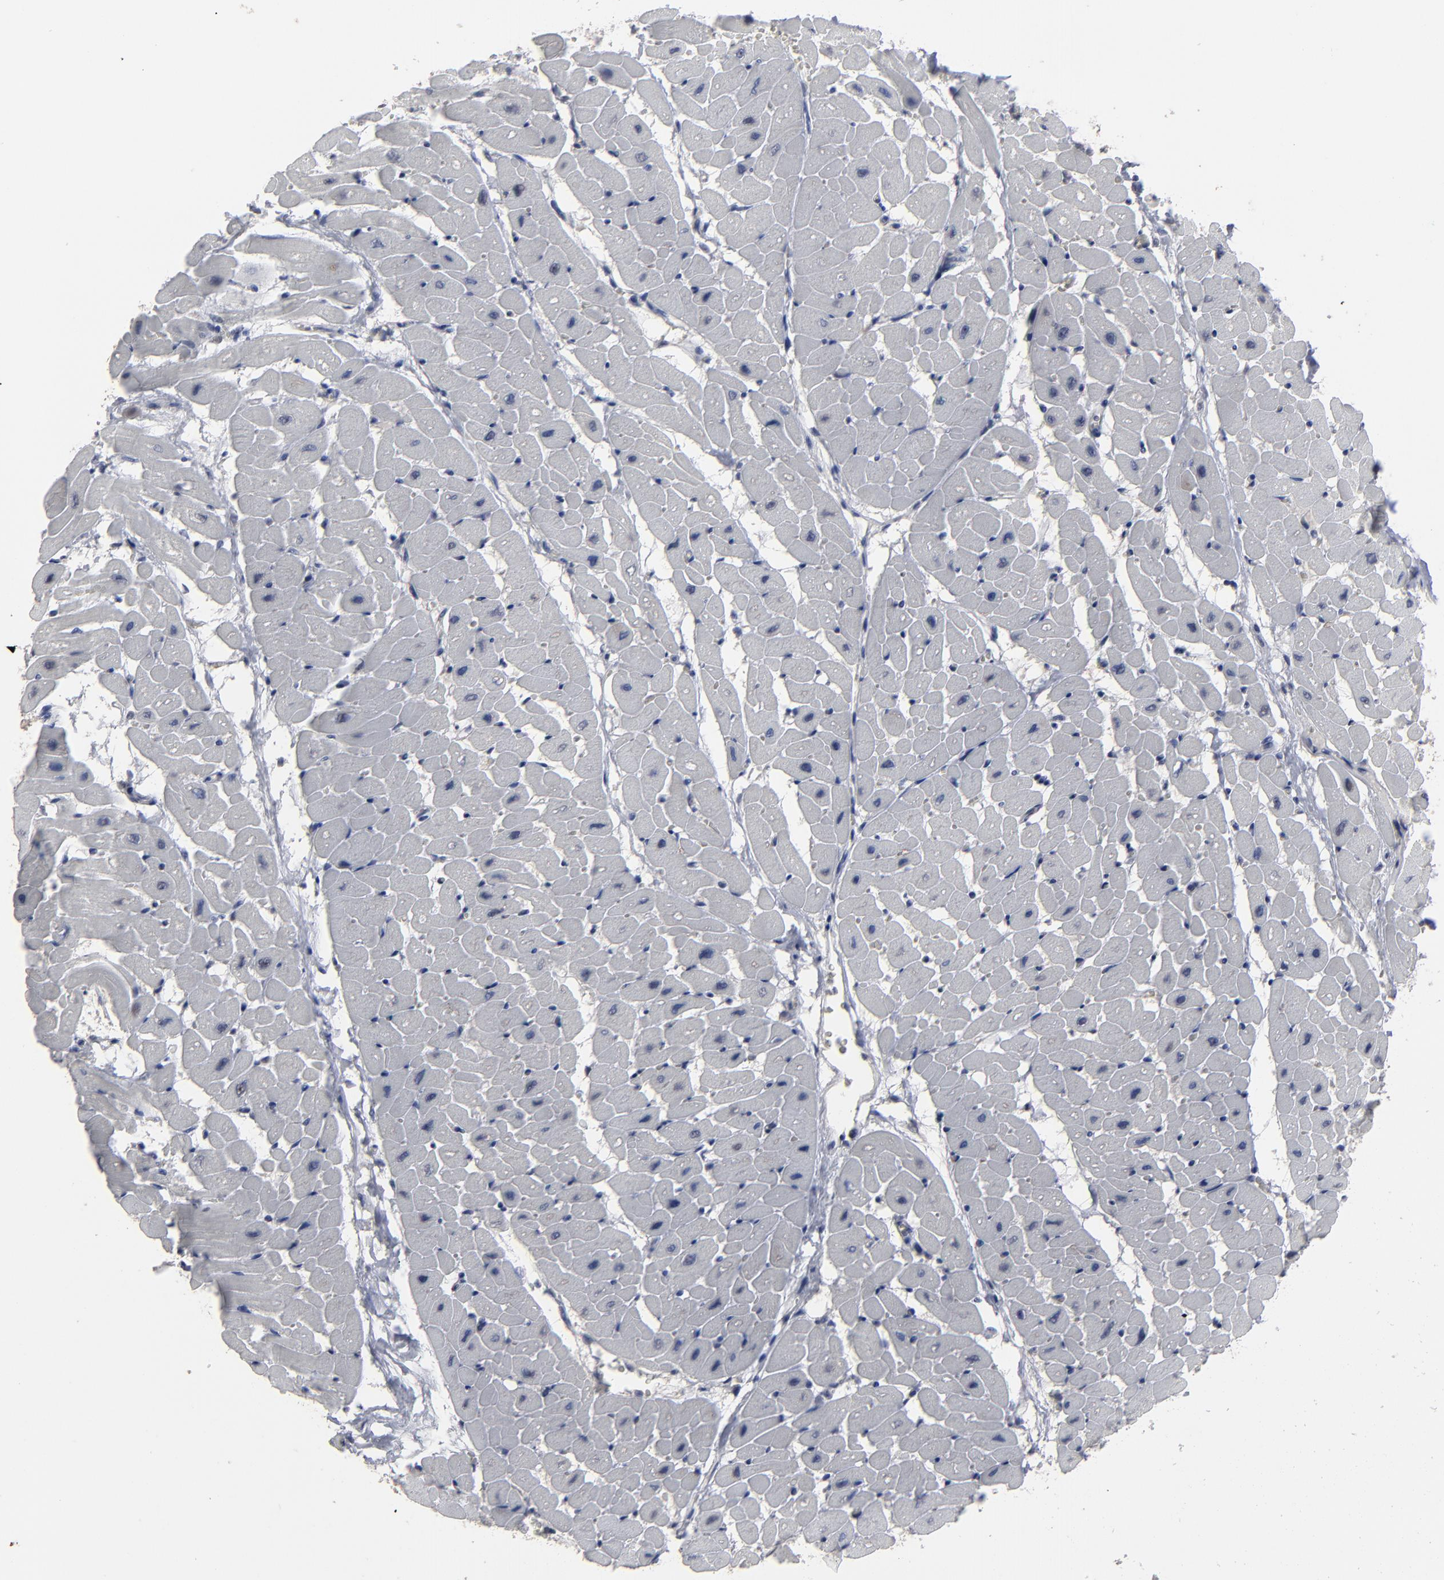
{"staining": {"intensity": "negative", "quantity": "none", "location": "none"}, "tissue": "heart muscle", "cell_type": "Cardiomyocytes", "image_type": "normal", "snomed": [{"axis": "morphology", "description": "Normal tissue, NOS"}, {"axis": "topography", "description": "Heart"}], "caption": "A high-resolution photomicrograph shows immunohistochemistry staining of unremarkable heart muscle, which reveals no significant expression in cardiomyocytes. (DAB (3,3'-diaminobenzidine) IHC, high magnification).", "gene": "SSRP1", "patient": {"sex": "male", "age": 45}}